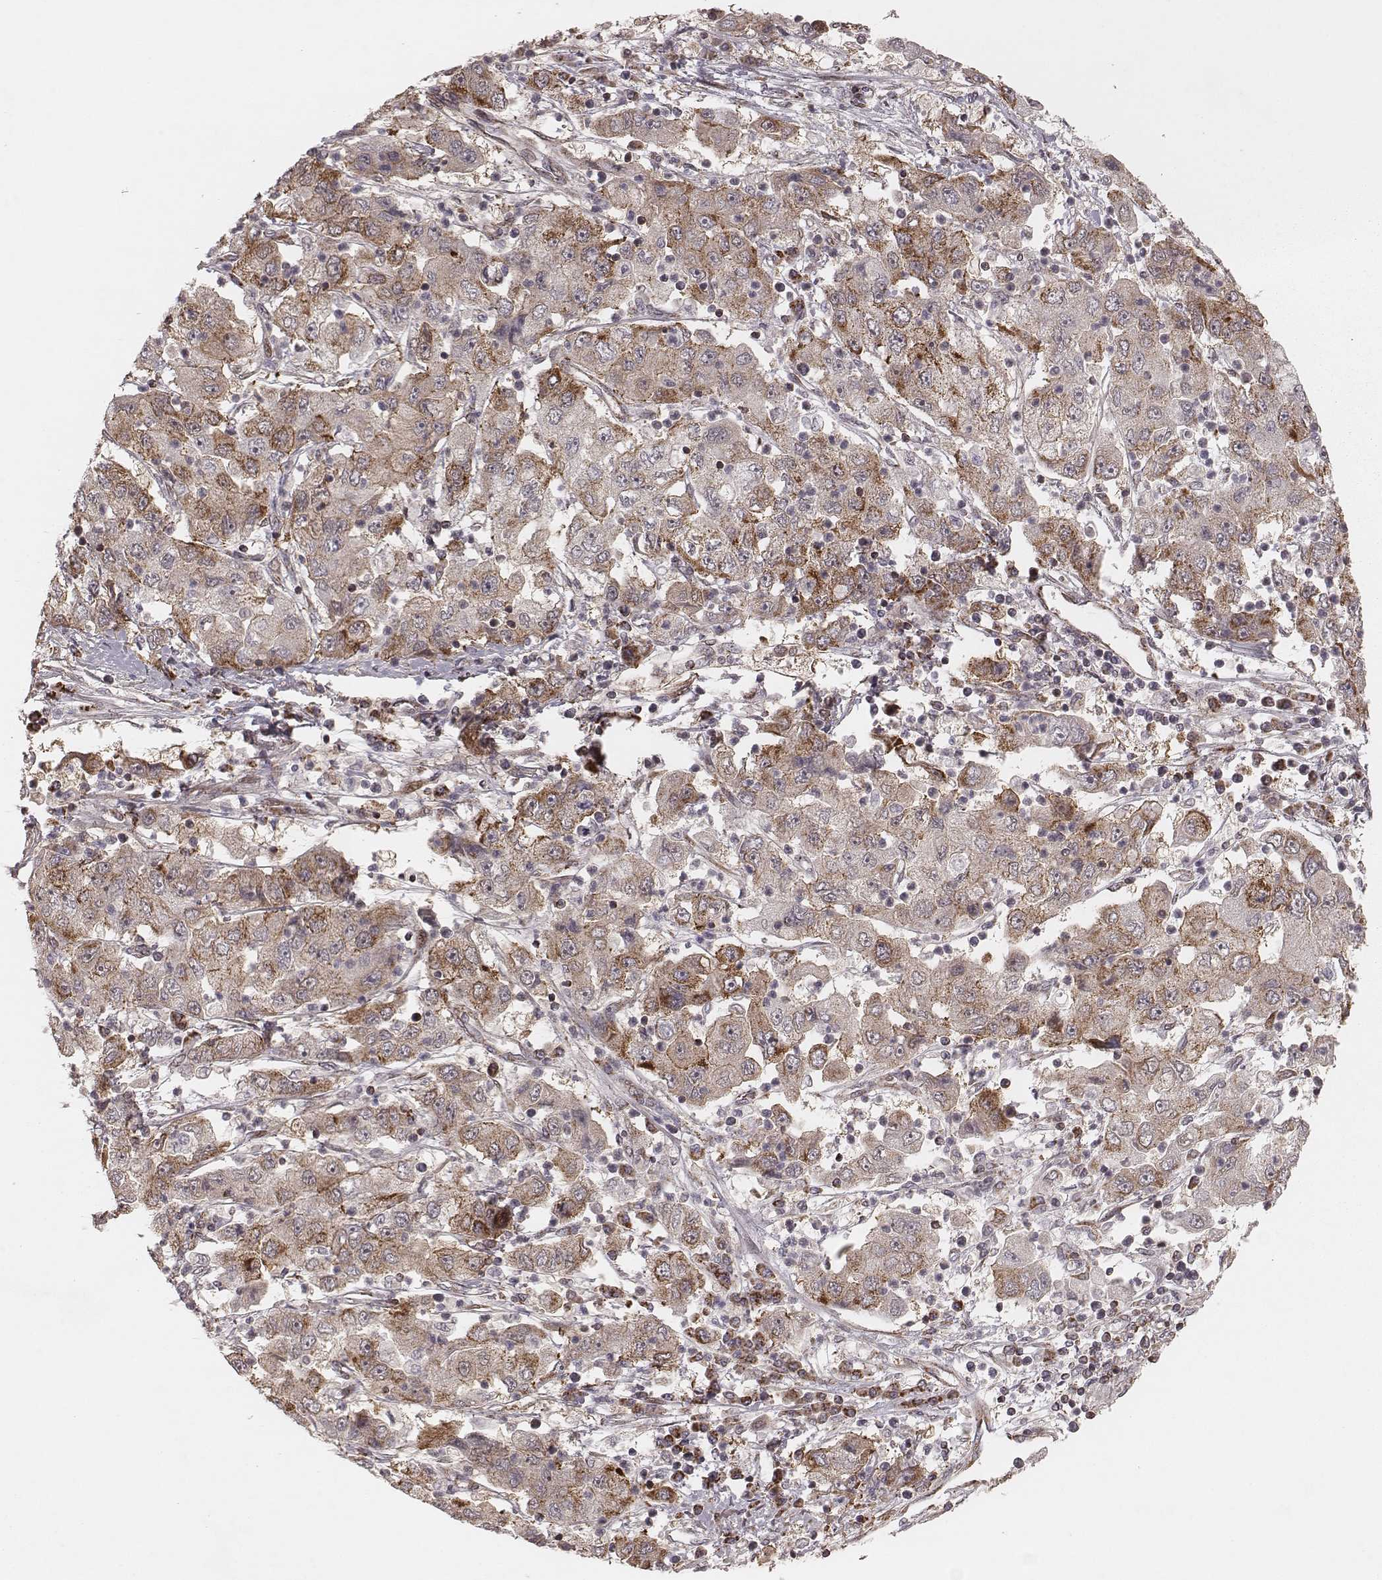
{"staining": {"intensity": "moderate", "quantity": "25%-75%", "location": "cytoplasmic/membranous"}, "tissue": "cervical cancer", "cell_type": "Tumor cells", "image_type": "cancer", "snomed": [{"axis": "morphology", "description": "Squamous cell carcinoma, NOS"}, {"axis": "topography", "description": "Cervix"}], "caption": "Immunohistochemistry photomicrograph of neoplastic tissue: cervical squamous cell carcinoma stained using immunohistochemistry demonstrates medium levels of moderate protein expression localized specifically in the cytoplasmic/membranous of tumor cells, appearing as a cytoplasmic/membranous brown color.", "gene": "NDUFA7", "patient": {"sex": "female", "age": 36}}